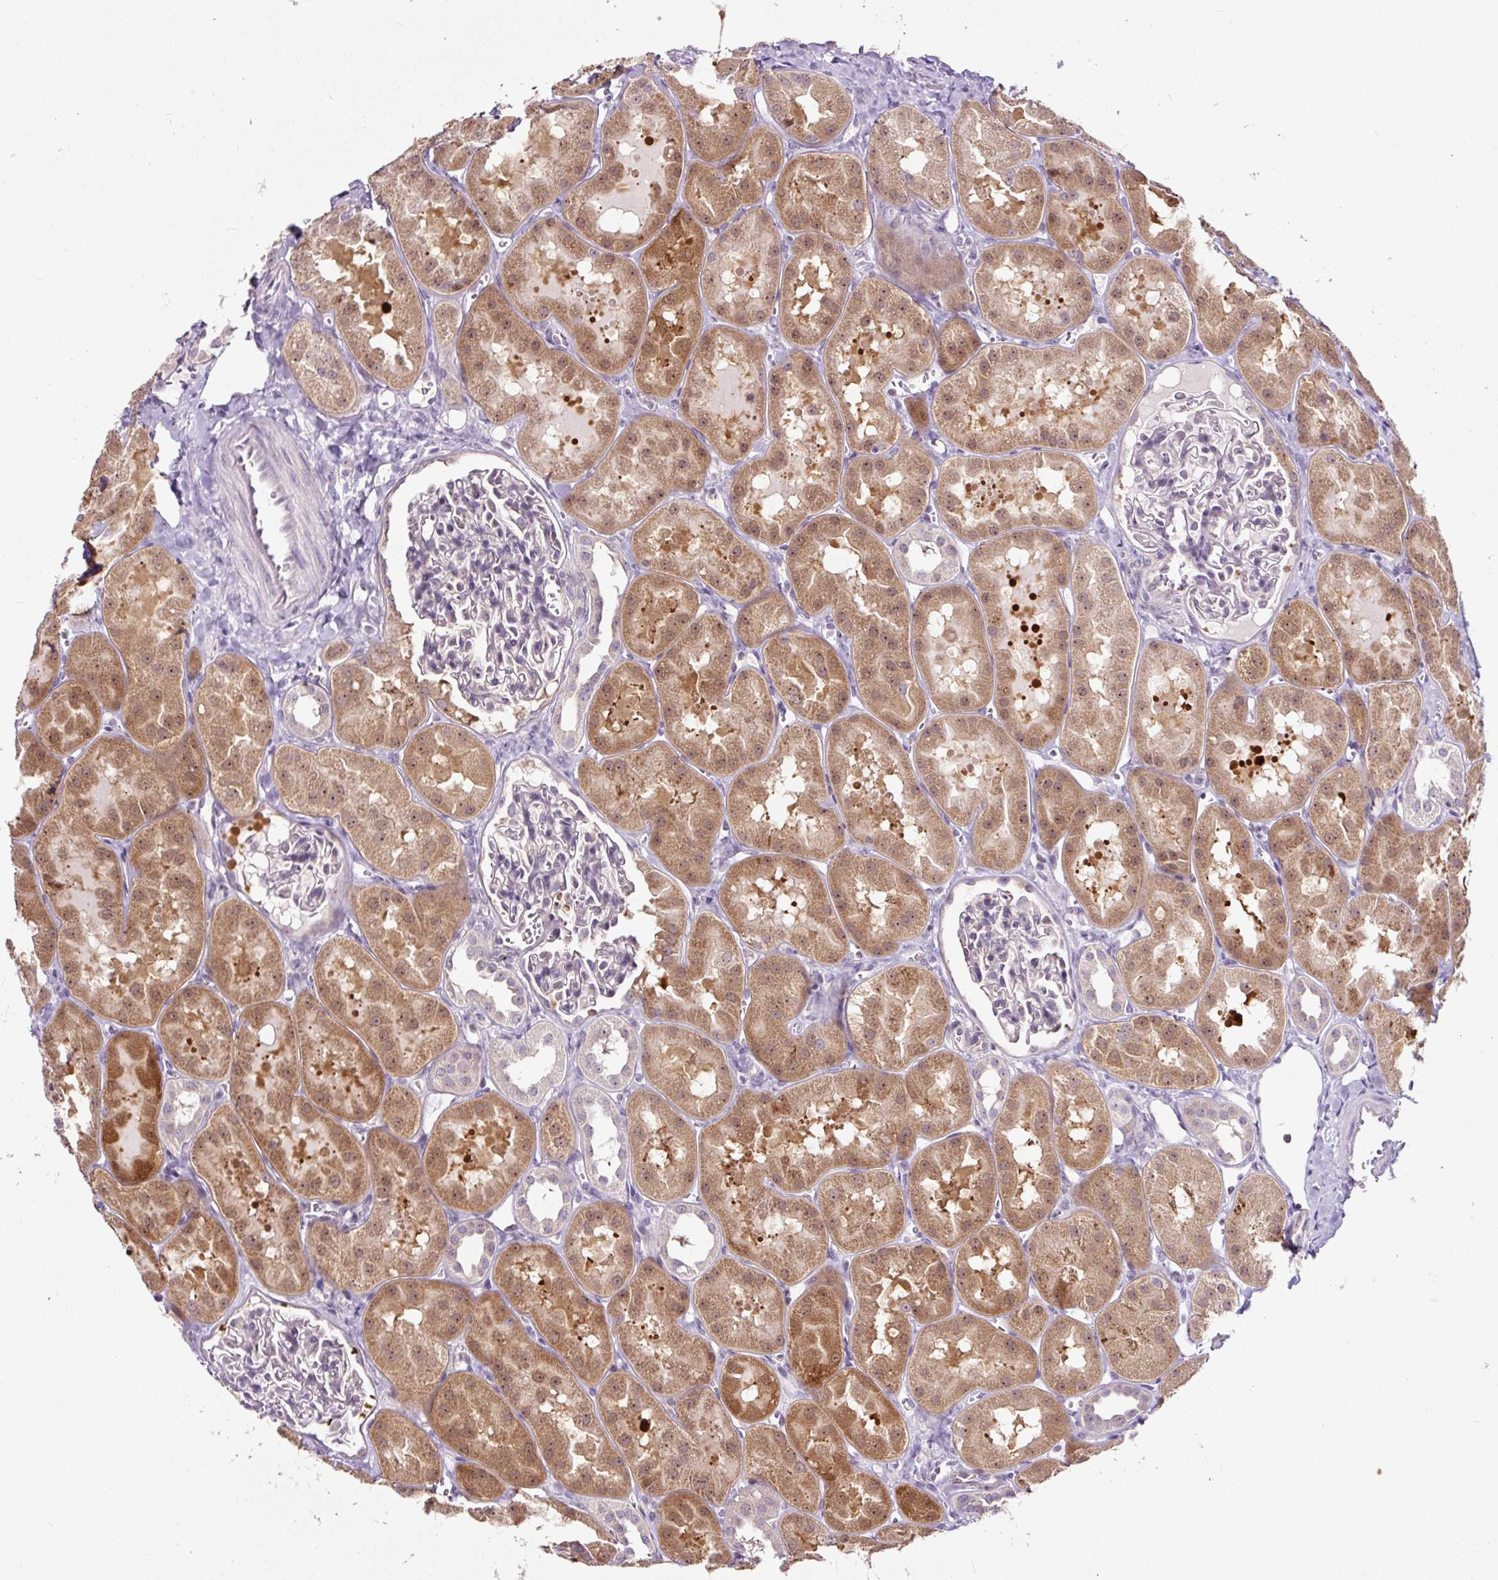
{"staining": {"intensity": "negative", "quantity": "none", "location": "none"}, "tissue": "kidney", "cell_type": "Cells in glomeruli", "image_type": "normal", "snomed": [{"axis": "morphology", "description": "Normal tissue, NOS"}, {"axis": "topography", "description": "Kidney"}, {"axis": "topography", "description": "Urinary bladder"}], "caption": "Cells in glomeruli show no significant protein positivity in unremarkable kidney. (DAB (3,3'-diaminobenzidine) immunohistochemistry (IHC), high magnification).", "gene": "NOM1", "patient": {"sex": "male", "age": 16}}